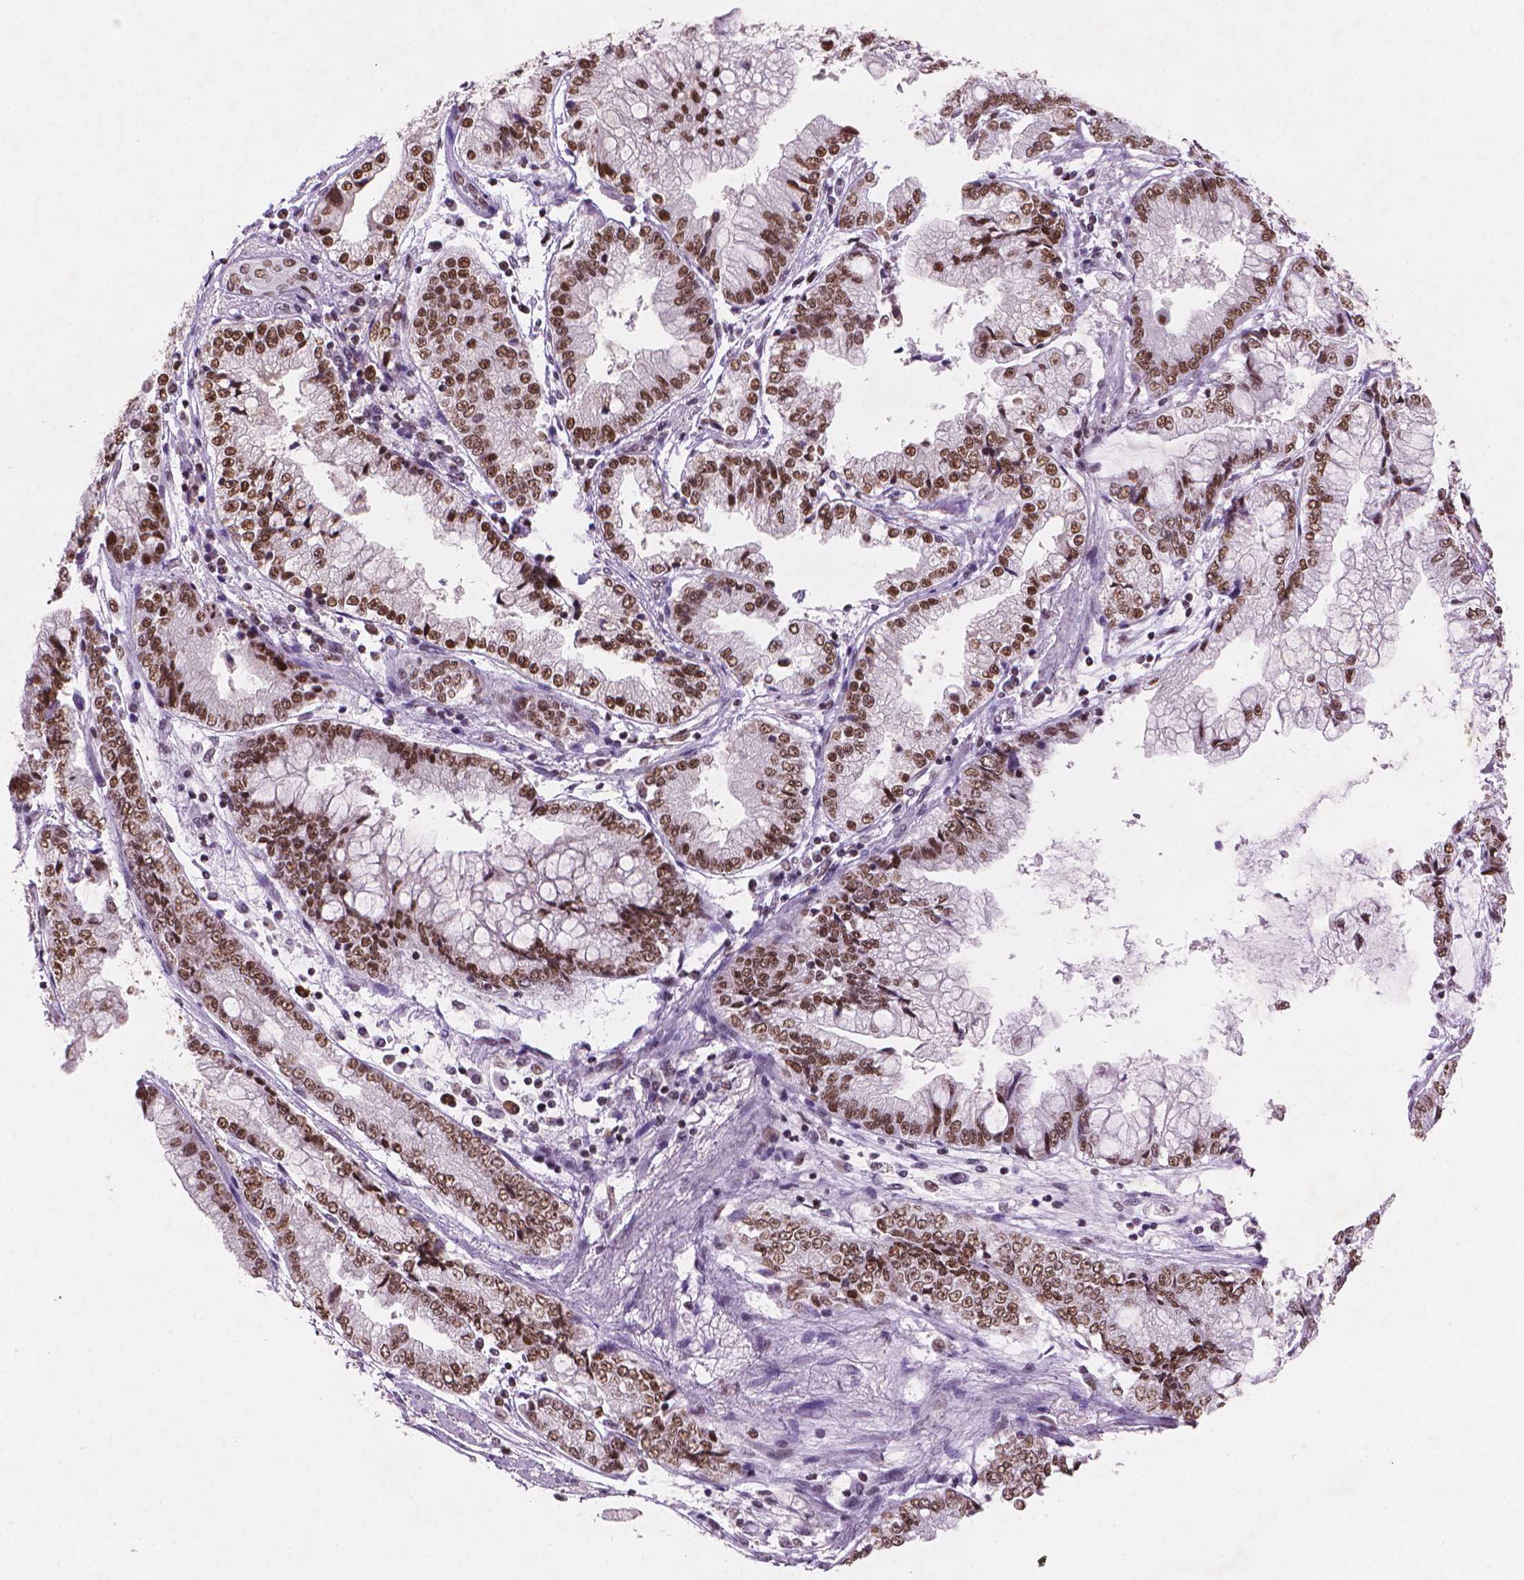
{"staining": {"intensity": "moderate", "quantity": ">75%", "location": "nuclear"}, "tissue": "stomach cancer", "cell_type": "Tumor cells", "image_type": "cancer", "snomed": [{"axis": "morphology", "description": "Adenocarcinoma, NOS"}, {"axis": "topography", "description": "Stomach, upper"}], "caption": "IHC (DAB) staining of human adenocarcinoma (stomach) exhibits moderate nuclear protein expression in about >75% of tumor cells. The staining was performed using DAB (3,3'-diaminobenzidine) to visualize the protein expression in brown, while the nuclei were stained in blue with hematoxylin (Magnification: 20x).", "gene": "RPA4", "patient": {"sex": "female", "age": 74}}